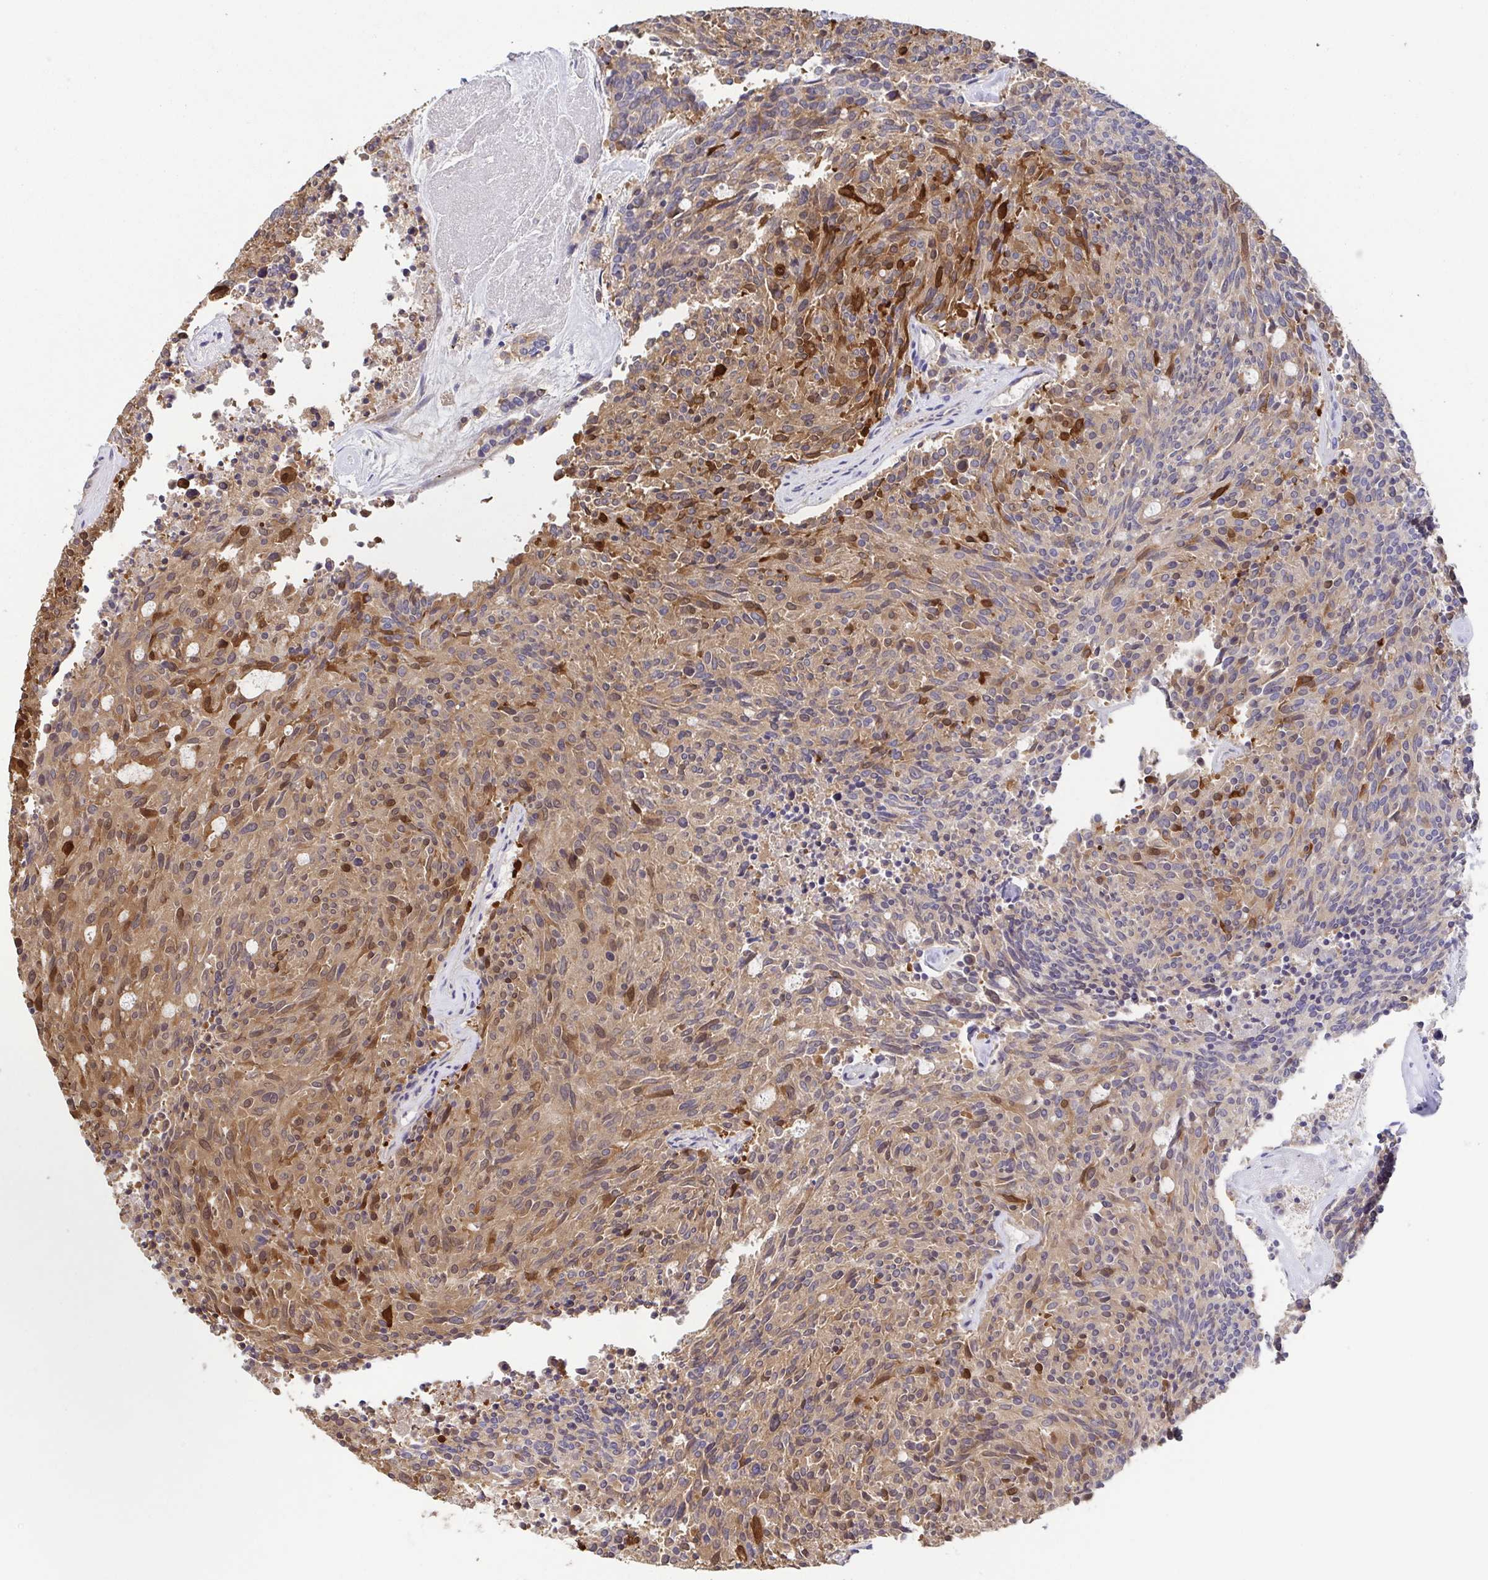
{"staining": {"intensity": "moderate", "quantity": ">75%", "location": "cytoplasmic/membranous"}, "tissue": "carcinoid", "cell_type": "Tumor cells", "image_type": "cancer", "snomed": [{"axis": "morphology", "description": "Carcinoid, malignant, NOS"}, {"axis": "topography", "description": "Pancreas"}], "caption": "Carcinoid stained for a protein reveals moderate cytoplasmic/membranous positivity in tumor cells. Immunohistochemistry (ihc) stains the protein in brown and the nuclei are stained blue.", "gene": "EIF3D", "patient": {"sex": "female", "age": 54}}